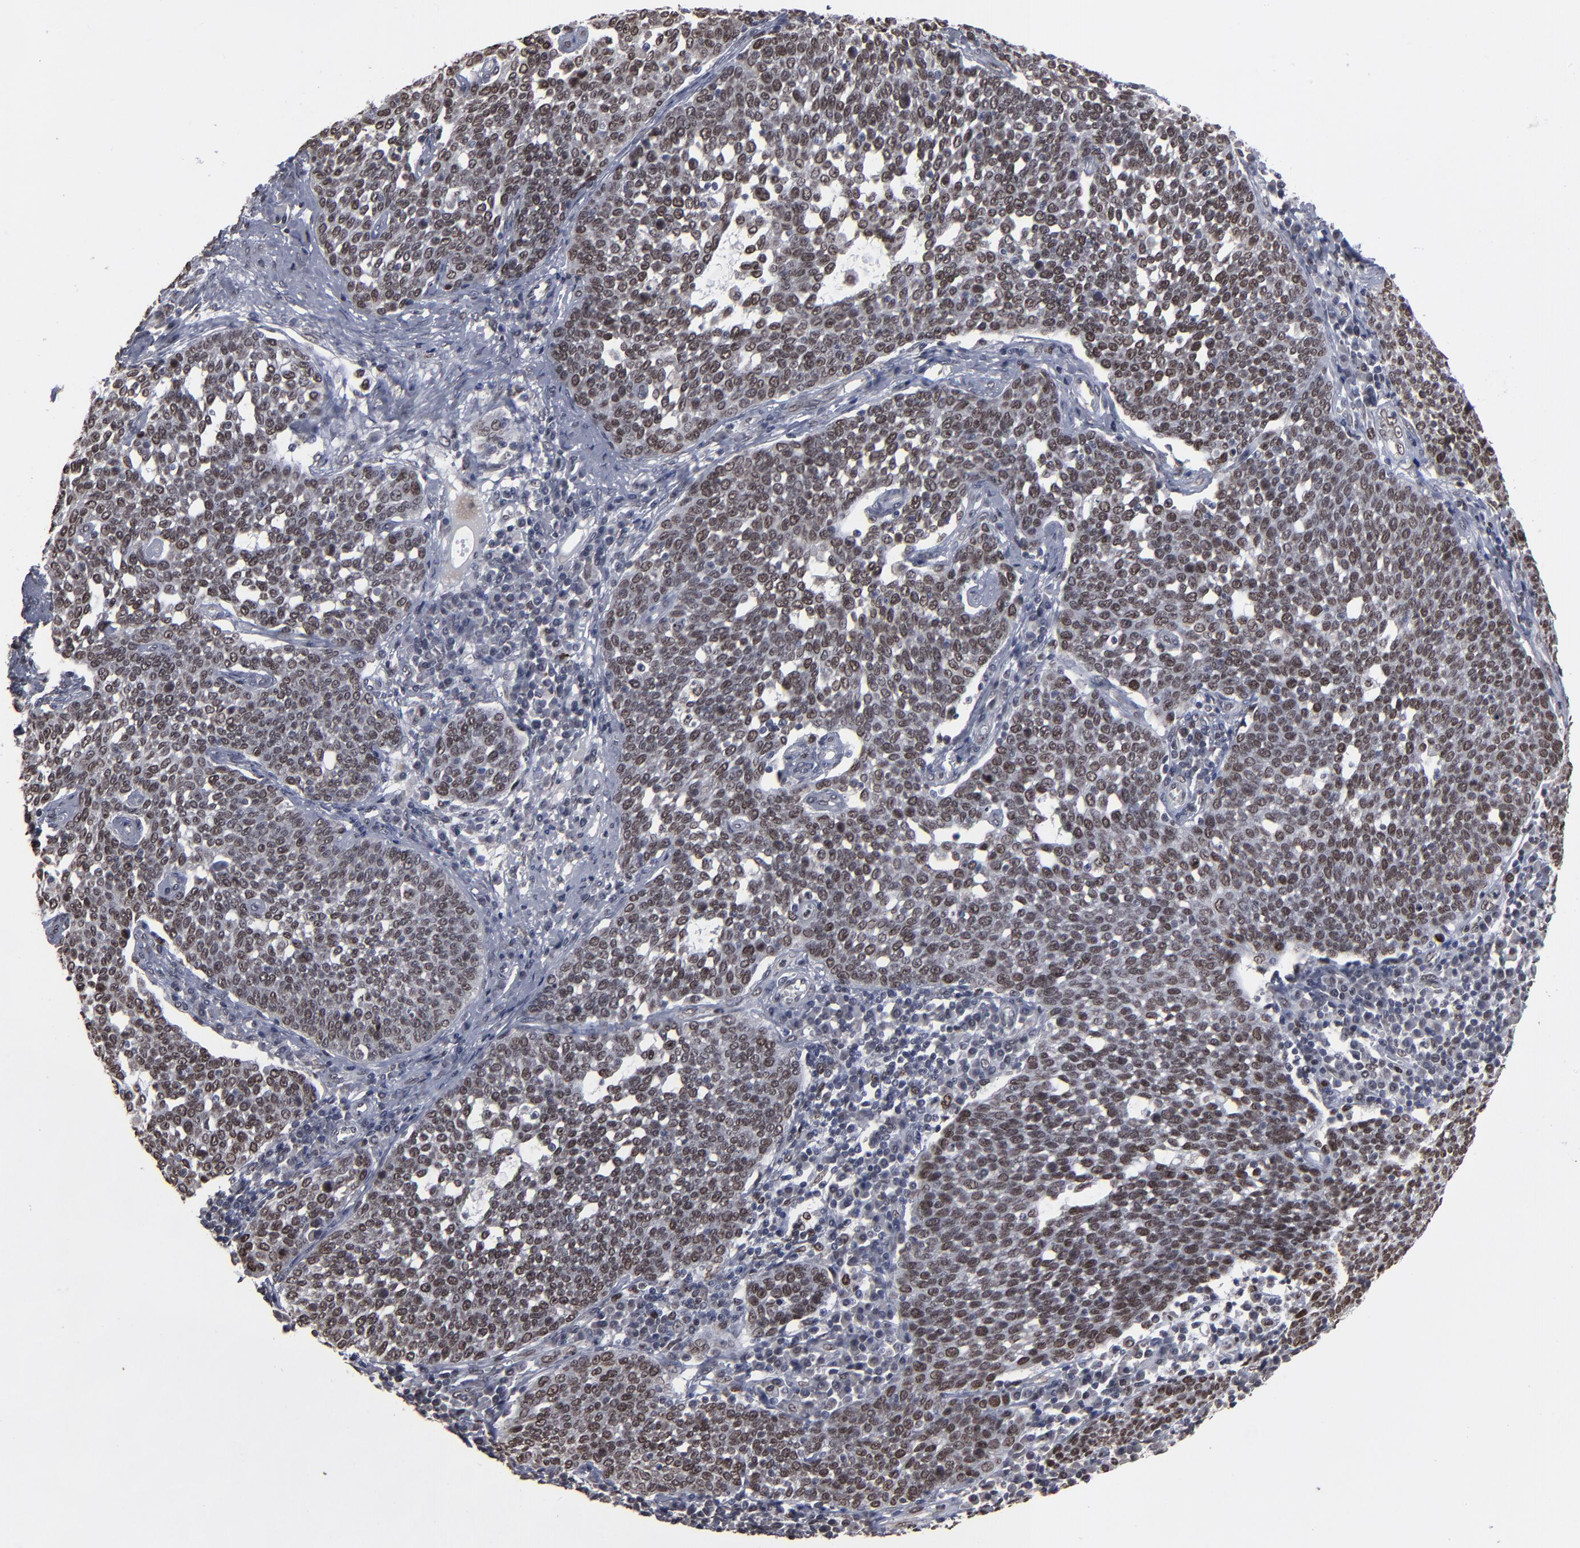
{"staining": {"intensity": "weak", "quantity": "25%-75%", "location": "nuclear"}, "tissue": "cervical cancer", "cell_type": "Tumor cells", "image_type": "cancer", "snomed": [{"axis": "morphology", "description": "Squamous cell carcinoma, NOS"}, {"axis": "topography", "description": "Cervix"}], "caption": "Protein expression analysis of human squamous cell carcinoma (cervical) reveals weak nuclear staining in approximately 25%-75% of tumor cells. (DAB (3,3'-diaminobenzidine) IHC, brown staining for protein, blue staining for nuclei).", "gene": "BAZ1A", "patient": {"sex": "female", "age": 34}}